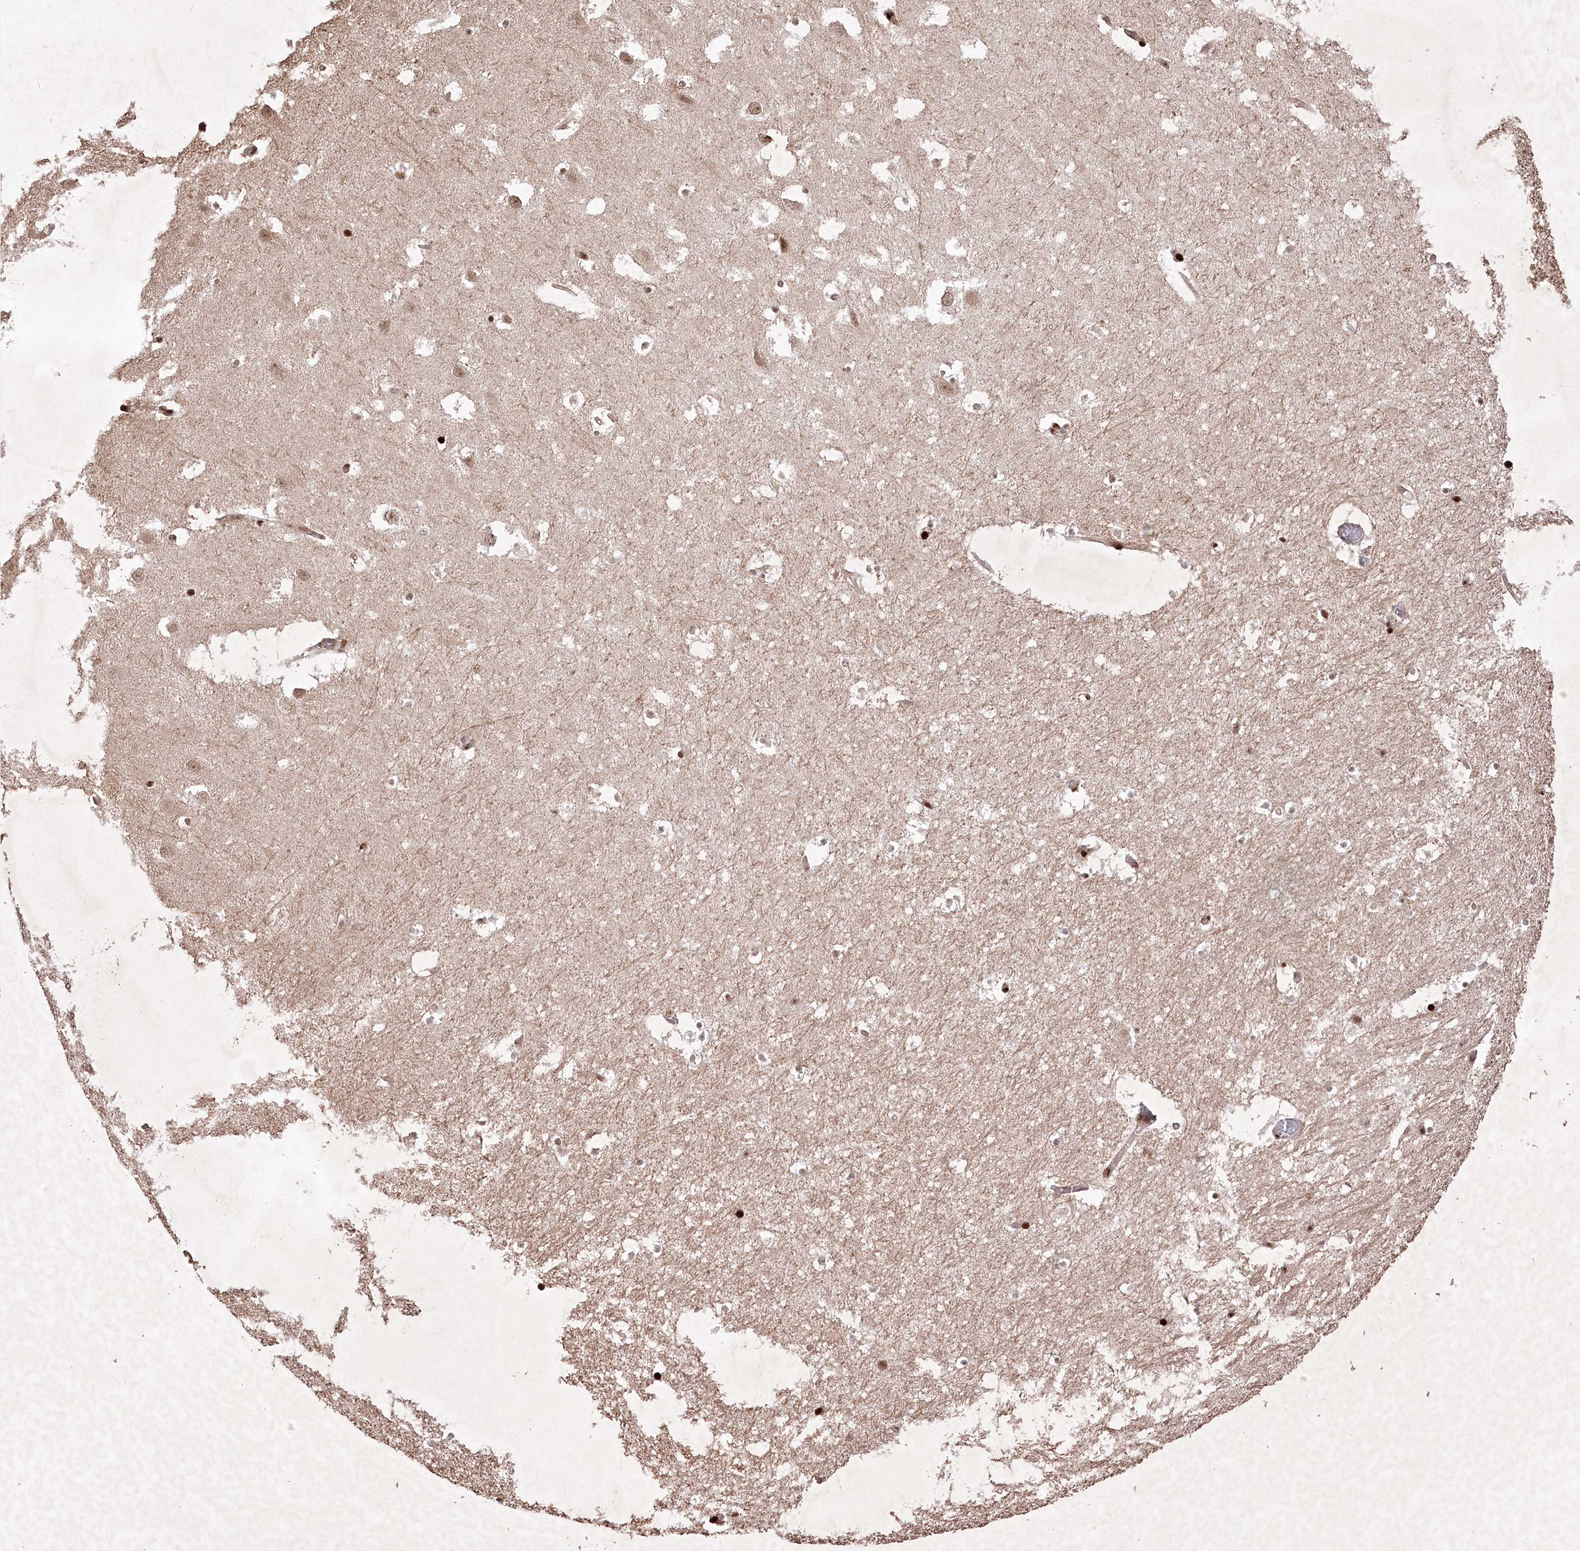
{"staining": {"intensity": "strong", "quantity": "25%-75%", "location": "nuclear"}, "tissue": "hippocampus", "cell_type": "Glial cells", "image_type": "normal", "snomed": [{"axis": "morphology", "description": "Normal tissue, NOS"}, {"axis": "topography", "description": "Hippocampus"}], "caption": "Strong nuclear protein staining is identified in approximately 25%-75% of glial cells in hippocampus. The protein of interest is stained brown, and the nuclei are stained in blue (DAB (3,3'-diaminobenzidine) IHC with brightfield microscopy, high magnification).", "gene": "CCSER2", "patient": {"sex": "female", "age": 52}}